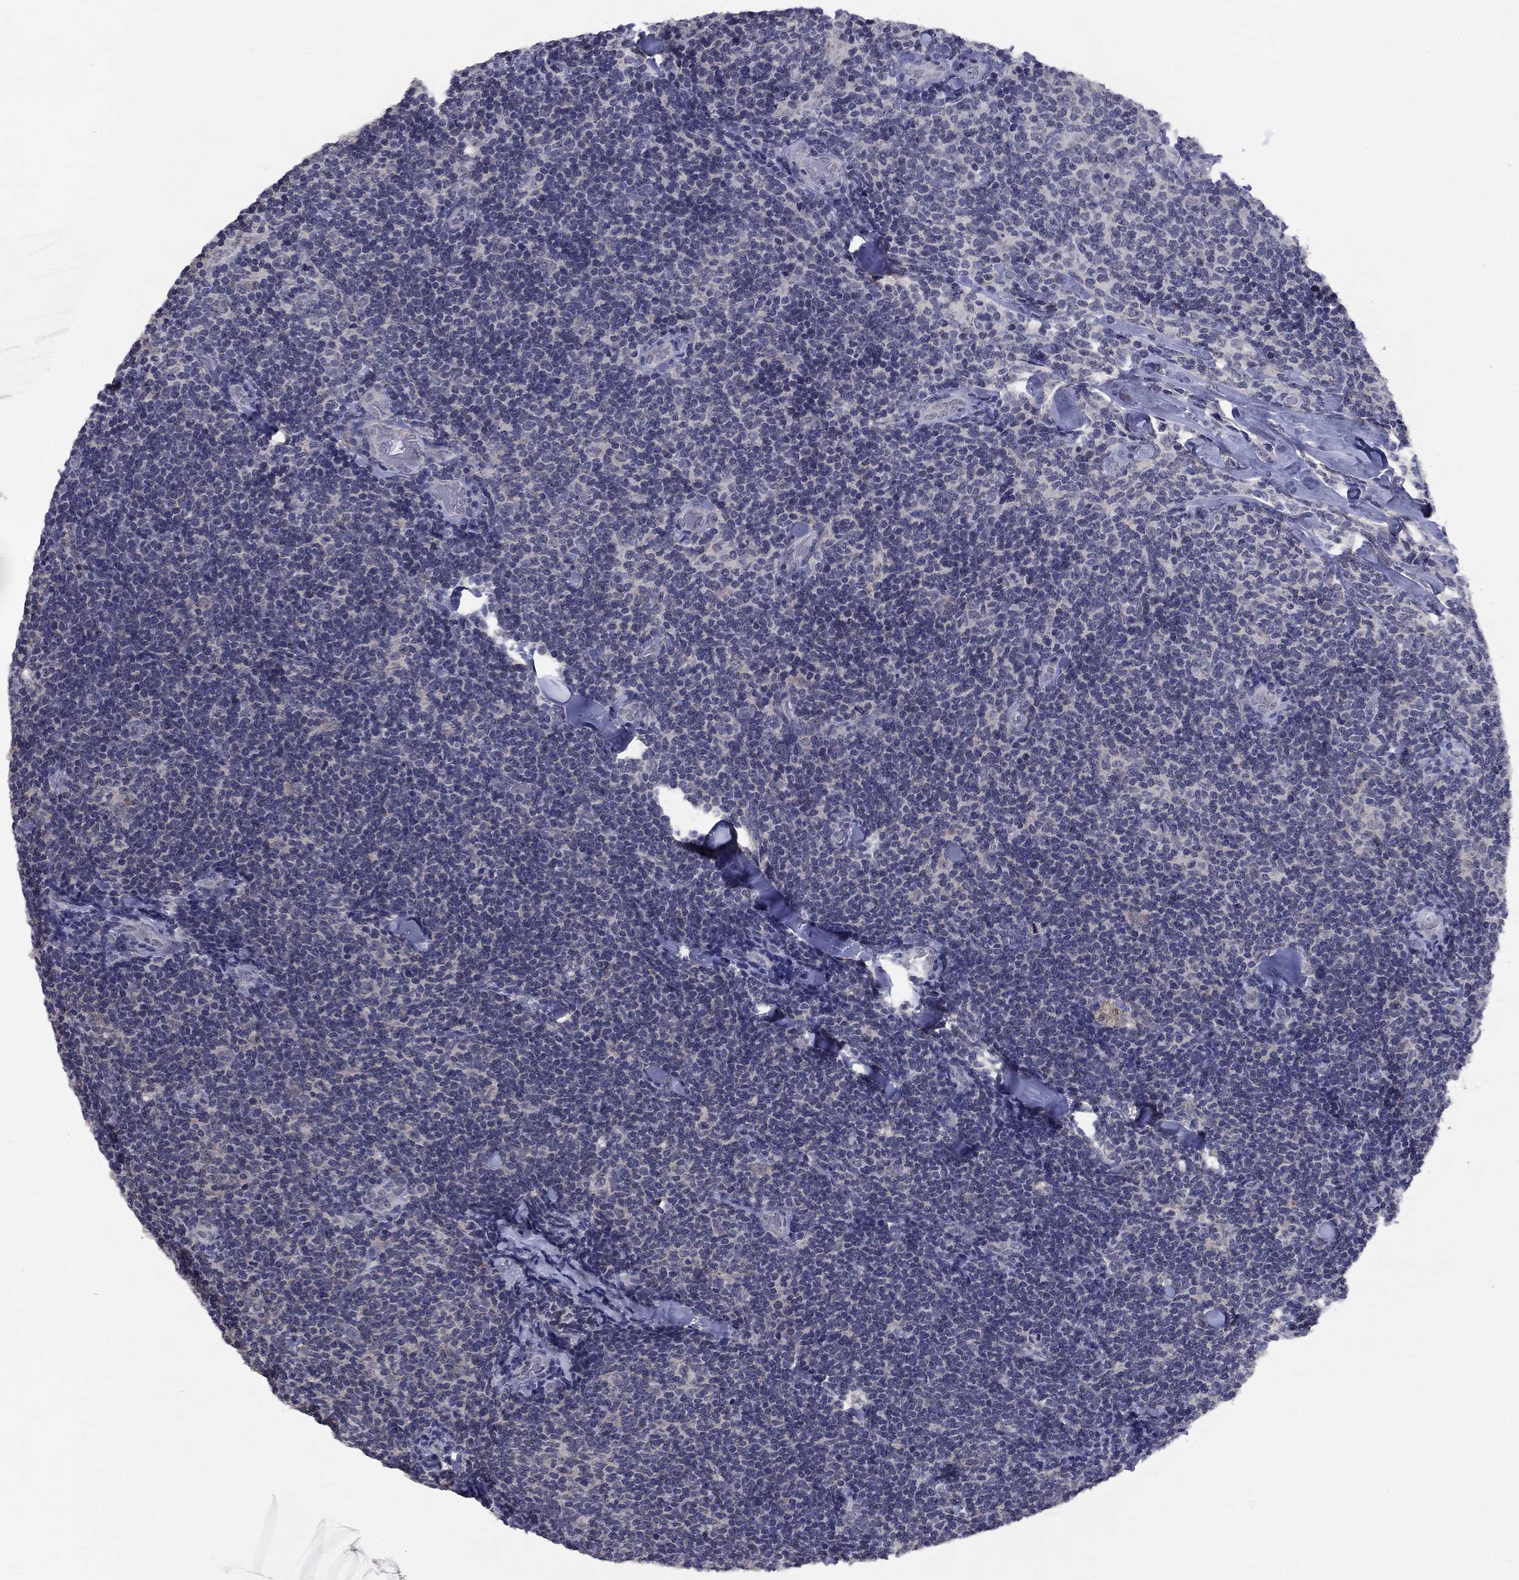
{"staining": {"intensity": "negative", "quantity": "none", "location": "none"}, "tissue": "lymphoma", "cell_type": "Tumor cells", "image_type": "cancer", "snomed": [{"axis": "morphology", "description": "Malignant lymphoma, non-Hodgkin's type, Low grade"}, {"axis": "topography", "description": "Lymph node"}], "caption": "There is no significant positivity in tumor cells of lymphoma.", "gene": "SPATA33", "patient": {"sex": "female", "age": 56}}